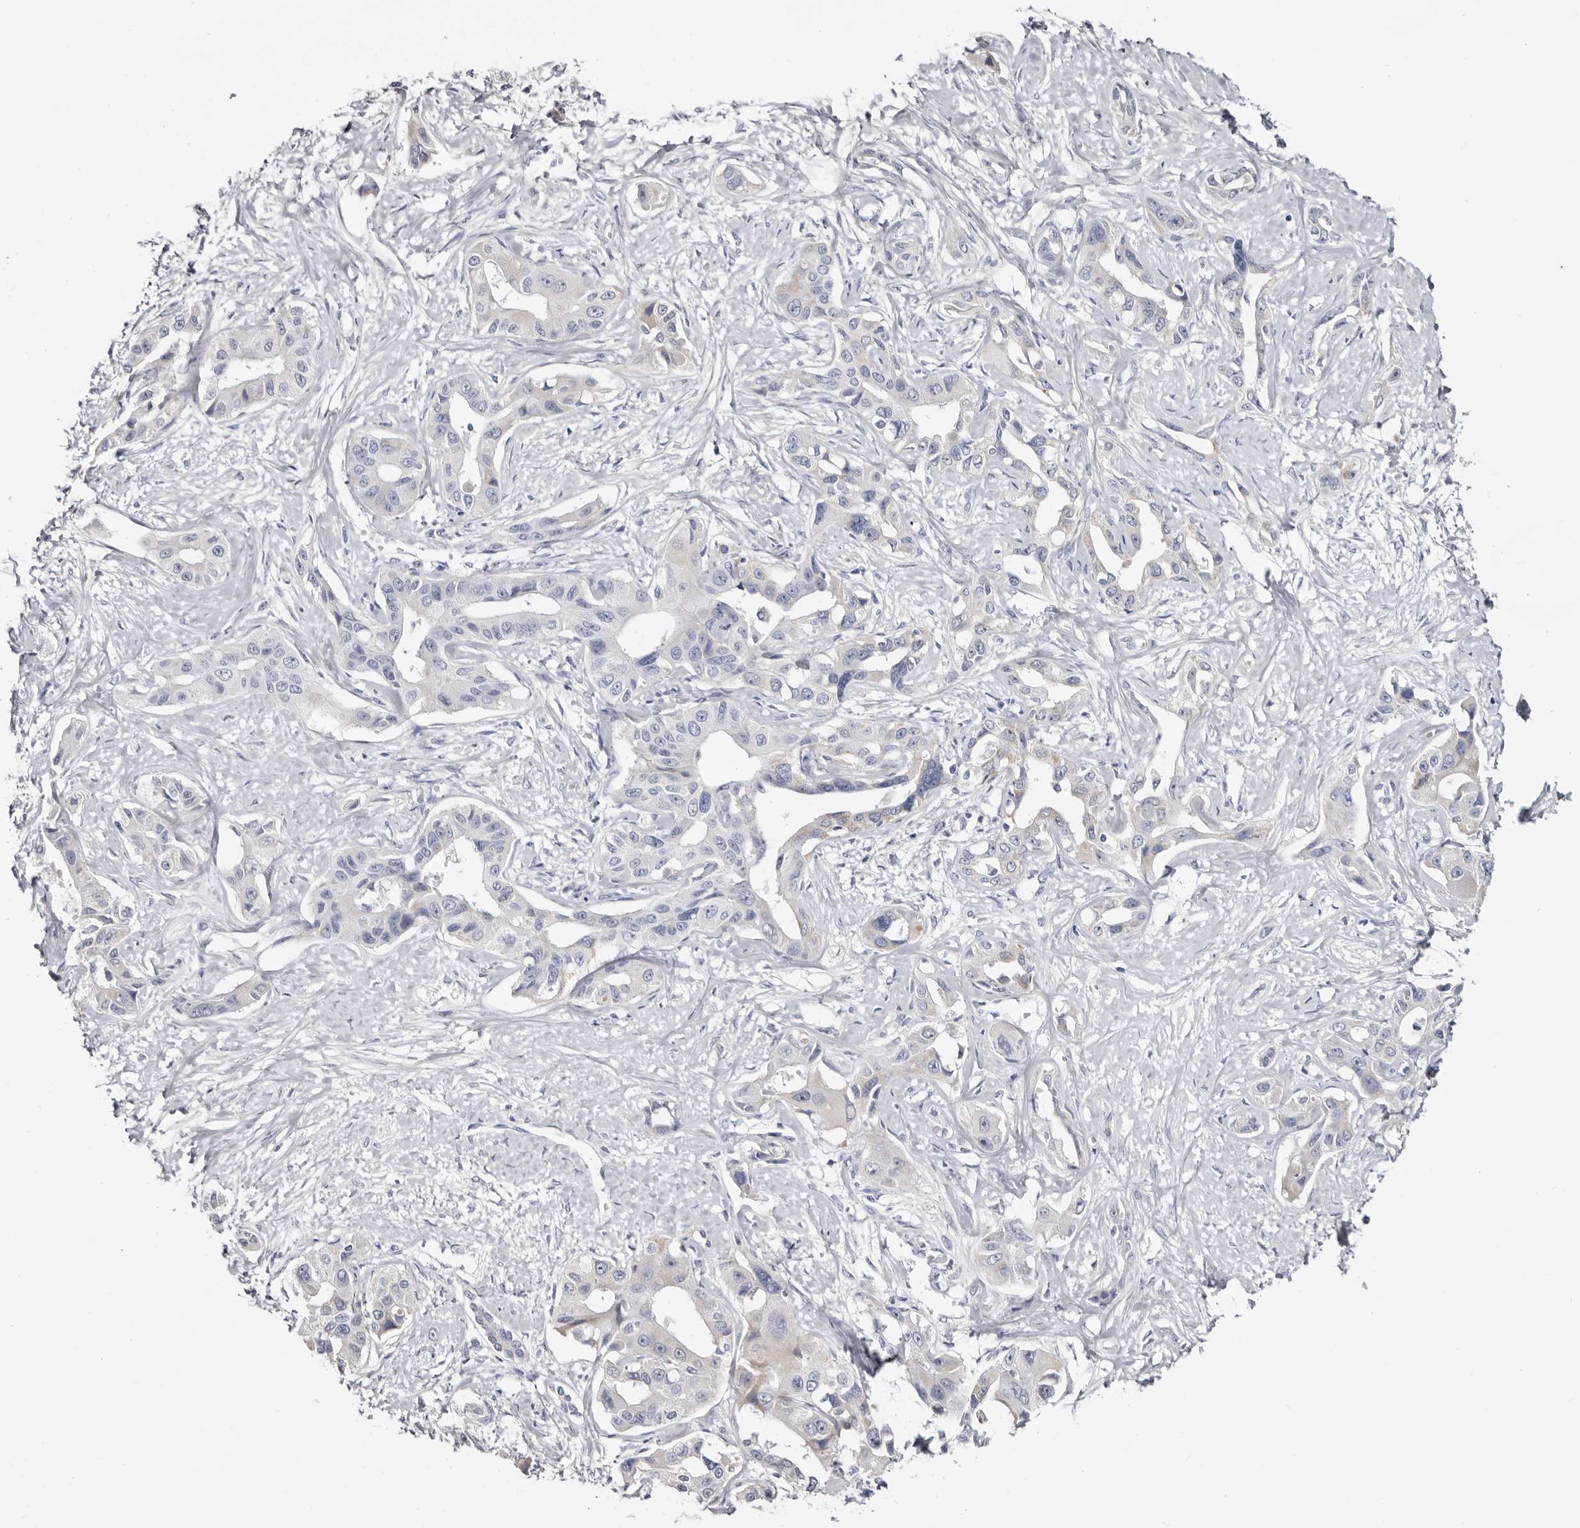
{"staining": {"intensity": "negative", "quantity": "none", "location": "none"}, "tissue": "liver cancer", "cell_type": "Tumor cells", "image_type": "cancer", "snomed": [{"axis": "morphology", "description": "Cholangiocarcinoma"}, {"axis": "topography", "description": "Liver"}], "caption": "An immunohistochemistry image of liver cancer (cholangiocarcinoma) is shown. There is no staining in tumor cells of liver cancer (cholangiocarcinoma). (Immunohistochemistry (ihc), brightfield microscopy, high magnification).", "gene": "CASQ1", "patient": {"sex": "male", "age": 59}}